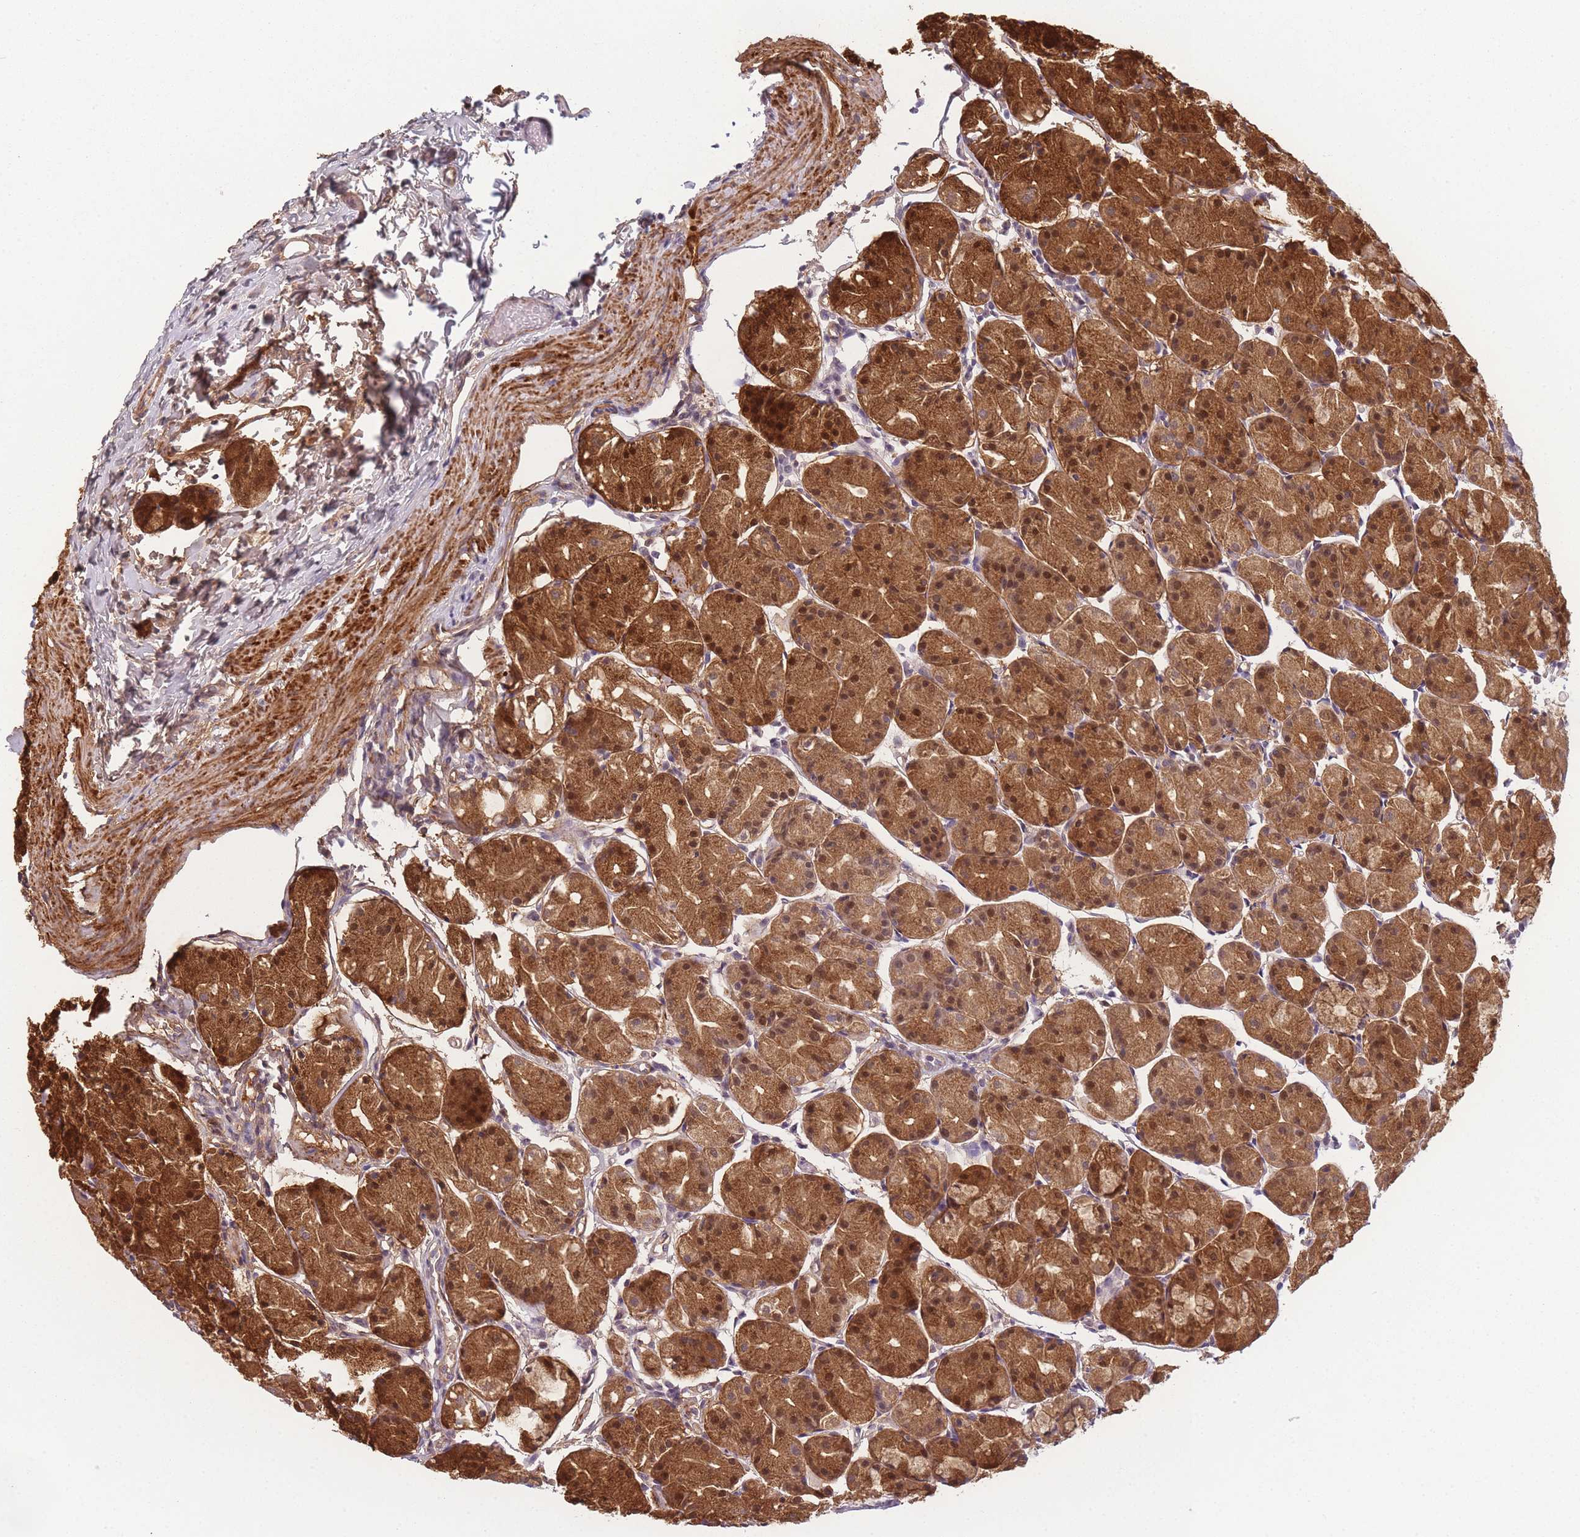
{"staining": {"intensity": "strong", "quantity": ">75%", "location": "cytoplasmic/membranous,nuclear"}, "tissue": "stomach", "cell_type": "Glandular cells", "image_type": "normal", "snomed": [{"axis": "morphology", "description": "Normal tissue, NOS"}, {"axis": "topography", "description": "Stomach, upper"}], "caption": "Protein staining reveals strong cytoplasmic/membranous,nuclear expression in approximately >75% of glandular cells in benign stomach.", "gene": "SIN3B", "patient": {"sex": "male", "age": 47}}